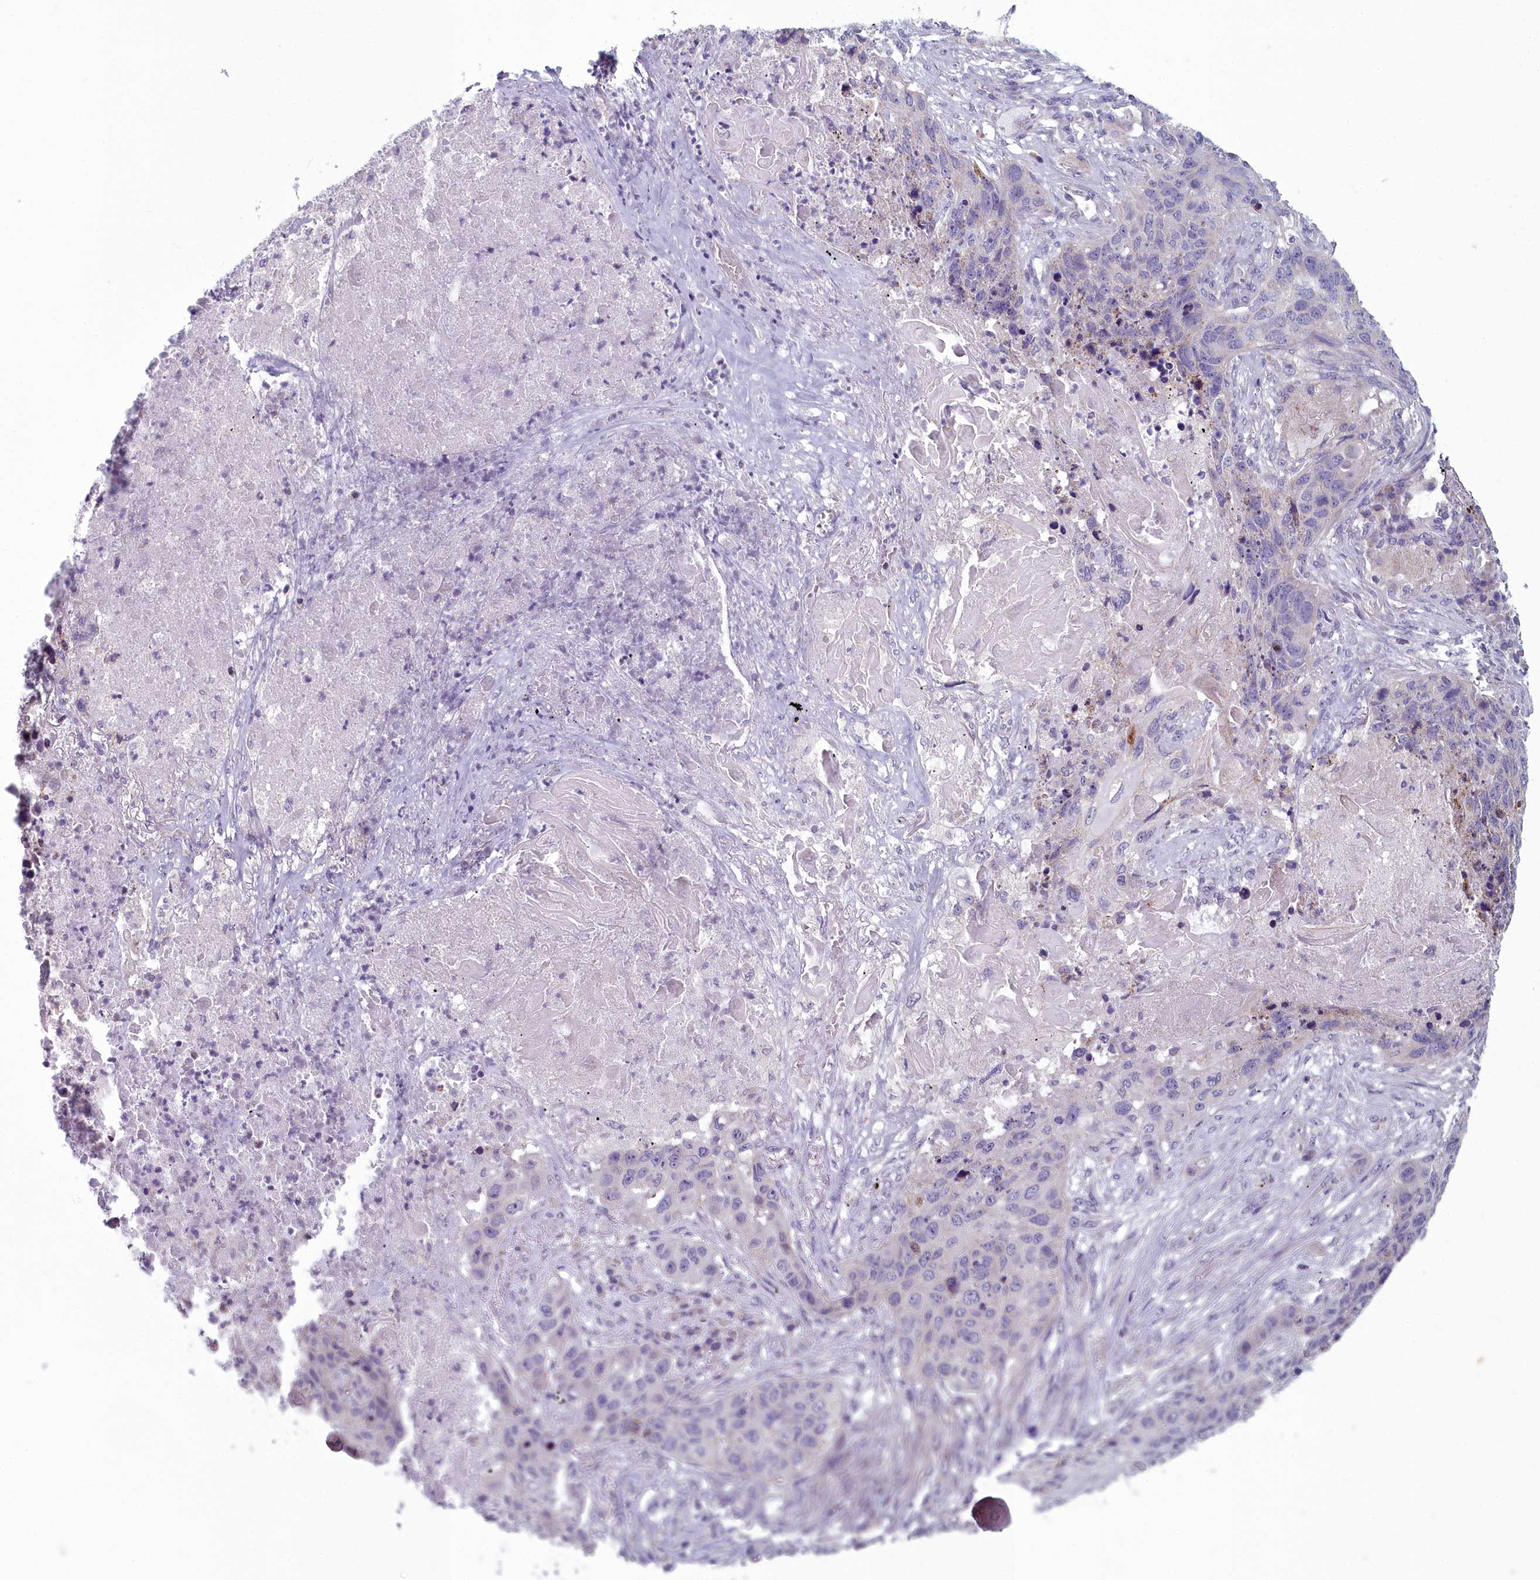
{"staining": {"intensity": "negative", "quantity": "none", "location": "none"}, "tissue": "lung cancer", "cell_type": "Tumor cells", "image_type": "cancer", "snomed": [{"axis": "morphology", "description": "Squamous cell carcinoma, NOS"}, {"axis": "topography", "description": "Lung"}], "caption": "The IHC photomicrograph has no significant staining in tumor cells of squamous cell carcinoma (lung) tissue. (Brightfield microscopy of DAB (3,3'-diaminobenzidine) immunohistochemistry at high magnification).", "gene": "INSYN2A", "patient": {"sex": "female", "age": 63}}